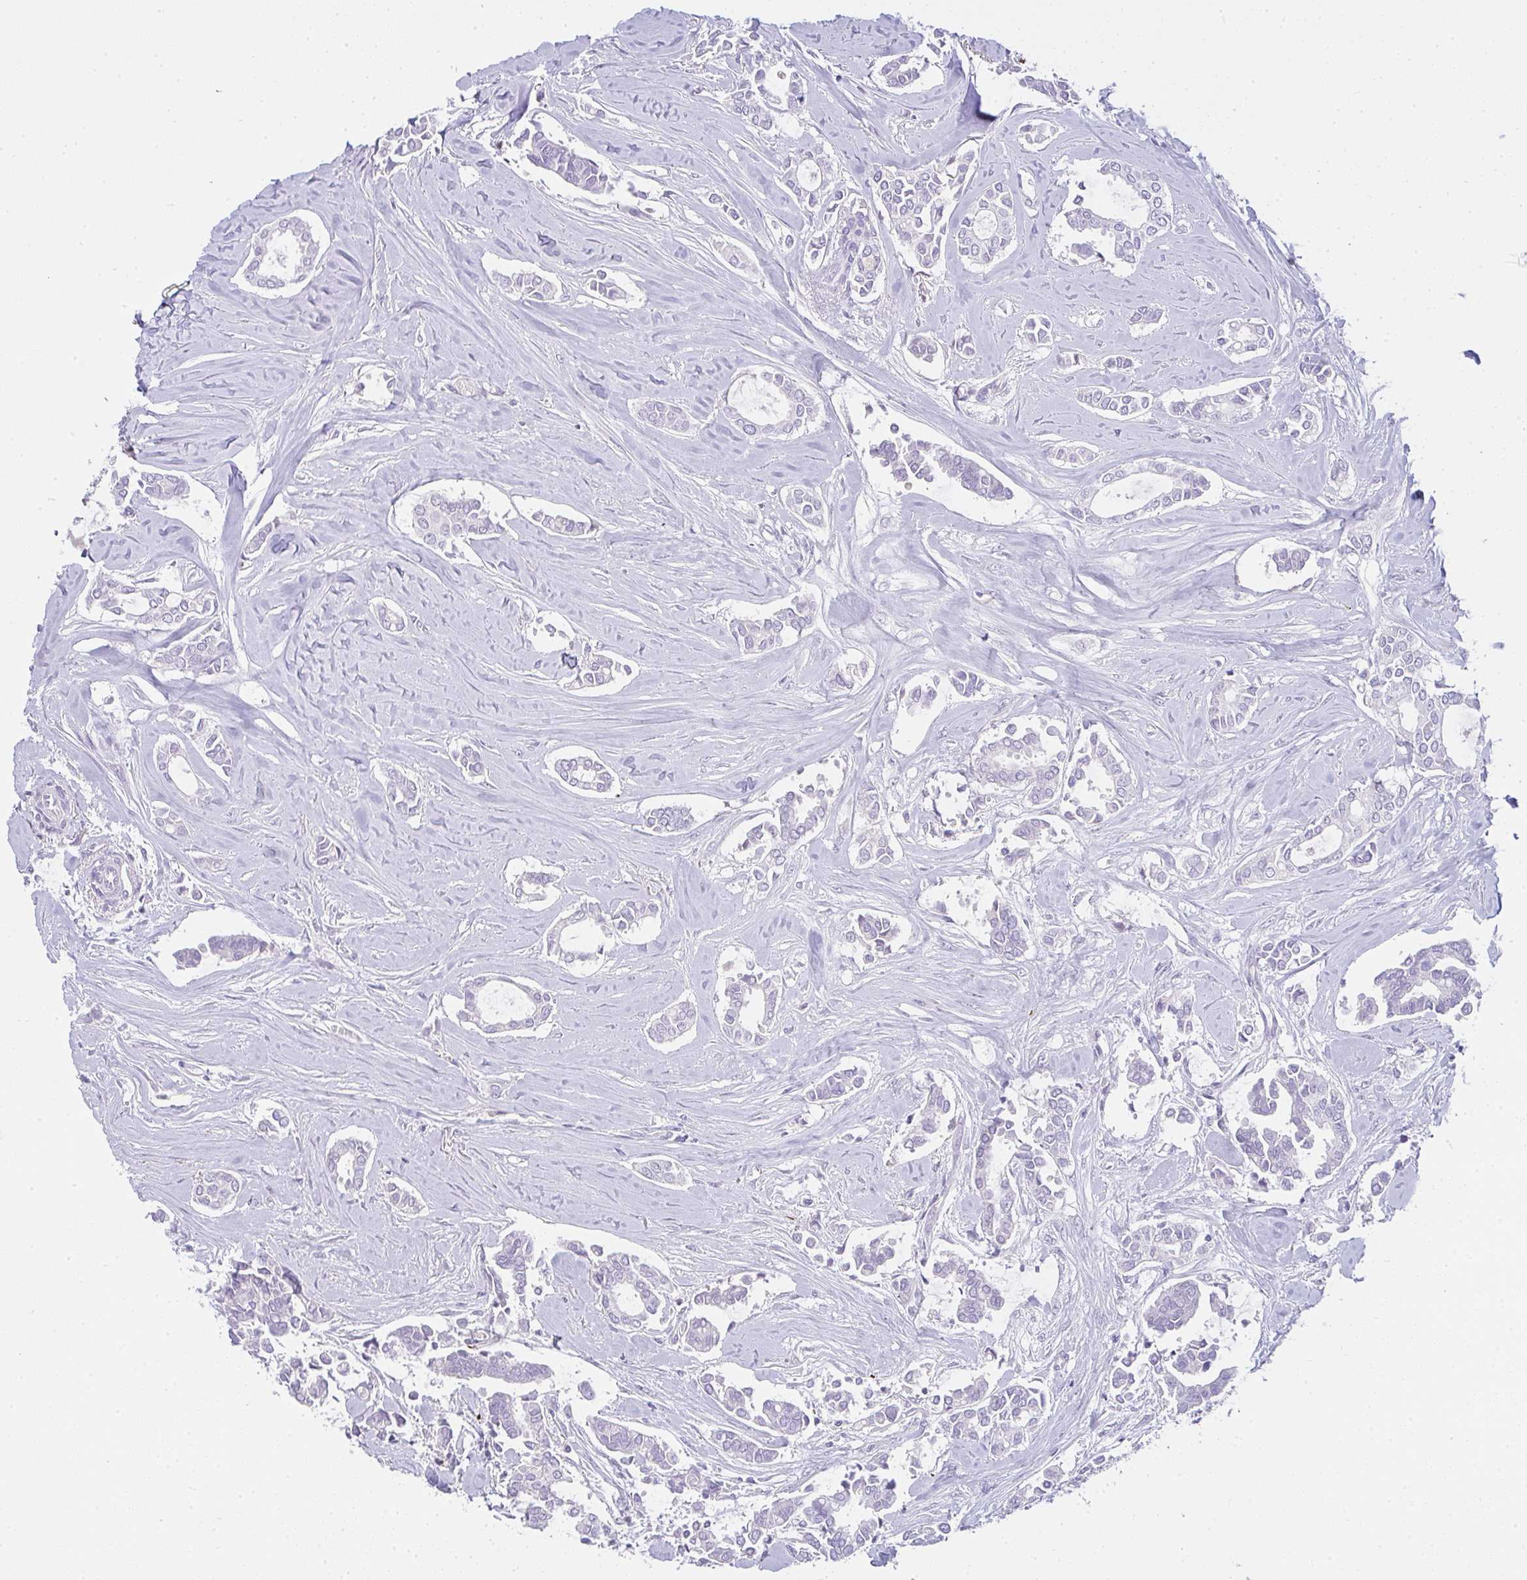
{"staining": {"intensity": "negative", "quantity": "none", "location": "none"}, "tissue": "breast cancer", "cell_type": "Tumor cells", "image_type": "cancer", "snomed": [{"axis": "morphology", "description": "Duct carcinoma"}, {"axis": "topography", "description": "Breast"}], "caption": "This is an immunohistochemistry (IHC) image of human breast cancer. There is no expression in tumor cells.", "gene": "COX7B", "patient": {"sex": "female", "age": 84}}